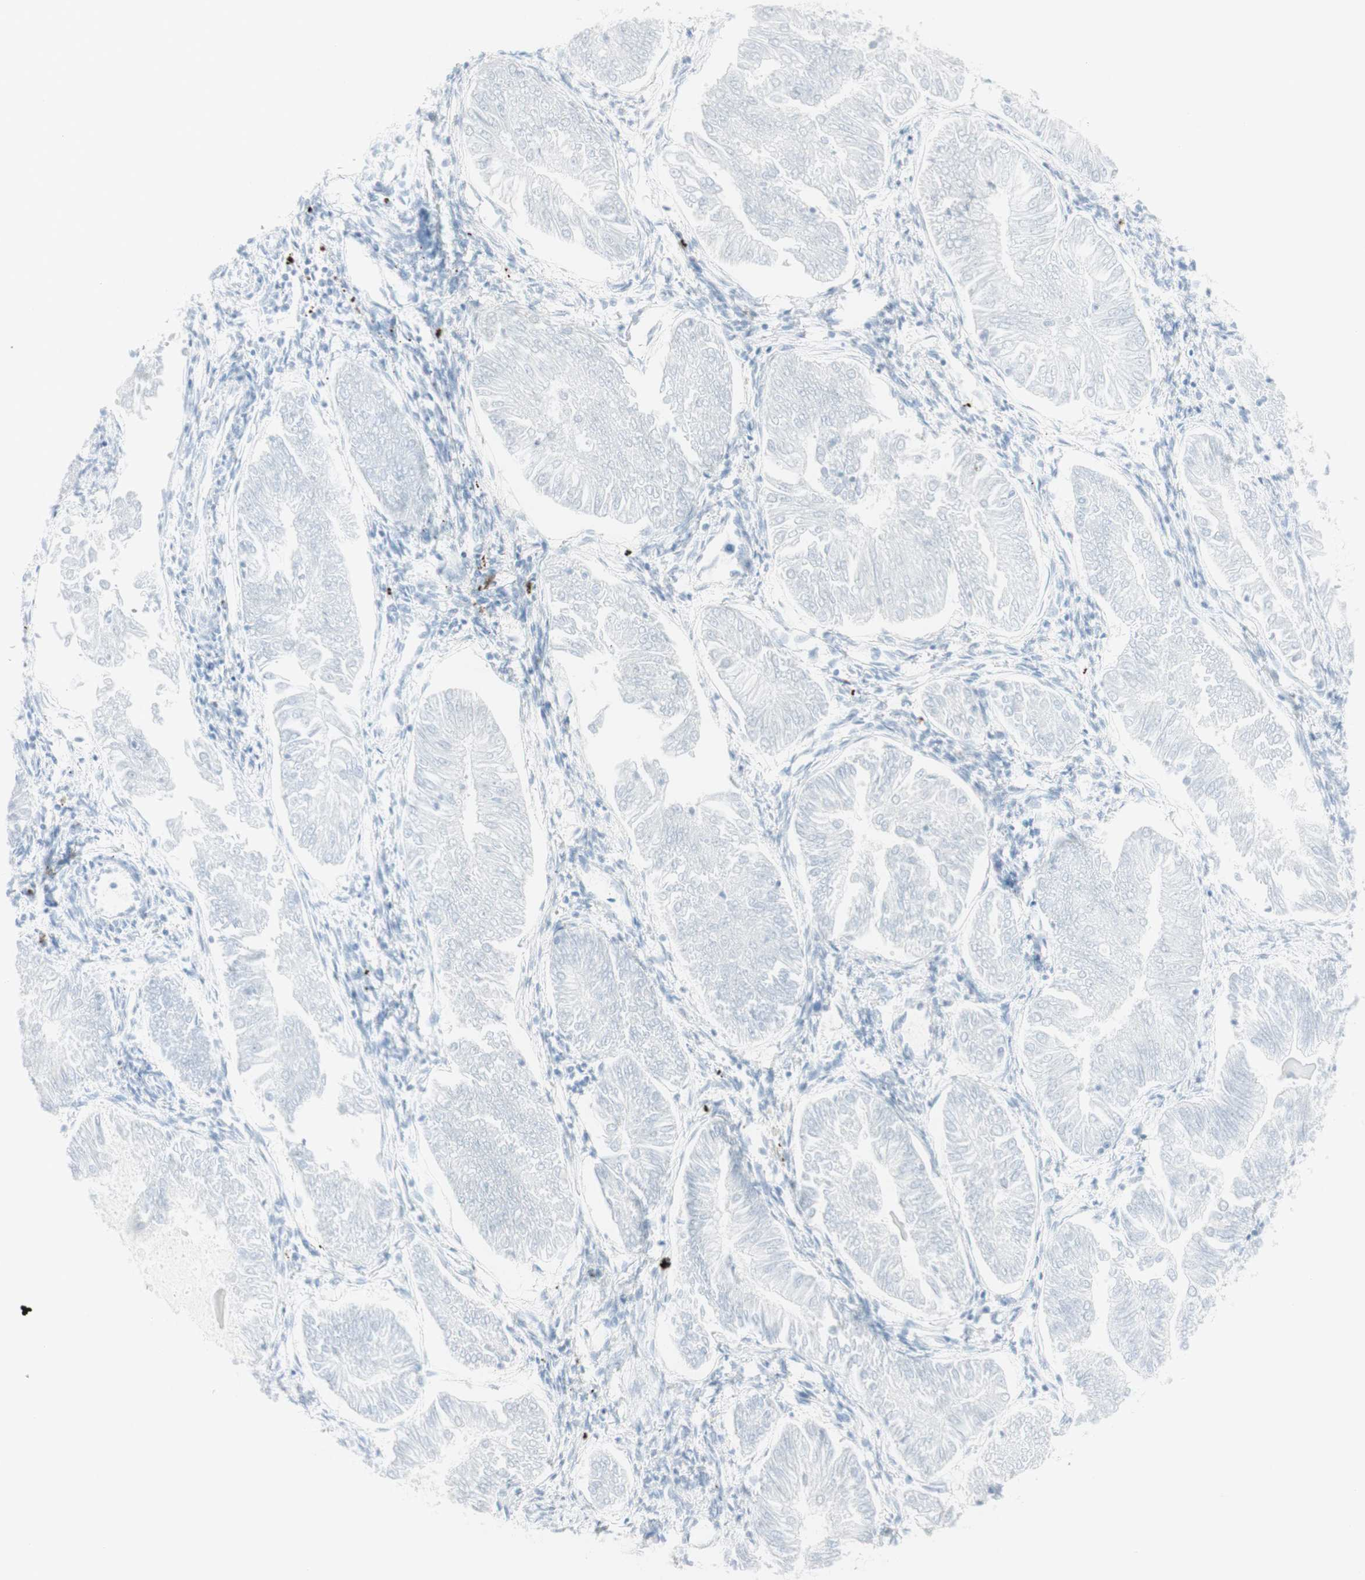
{"staining": {"intensity": "negative", "quantity": "none", "location": "none"}, "tissue": "endometrial cancer", "cell_type": "Tumor cells", "image_type": "cancer", "snomed": [{"axis": "morphology", "description": "Adenocarcinoma, NOS"}, {"axis": "topography", "description": "Endometrium"}], "caption": "Tumor cells are negative for brown protein staining in endometrial adenocarcinoma.", "gene": "NAPSA", "patient": {"sex": "female", "age": 53}}